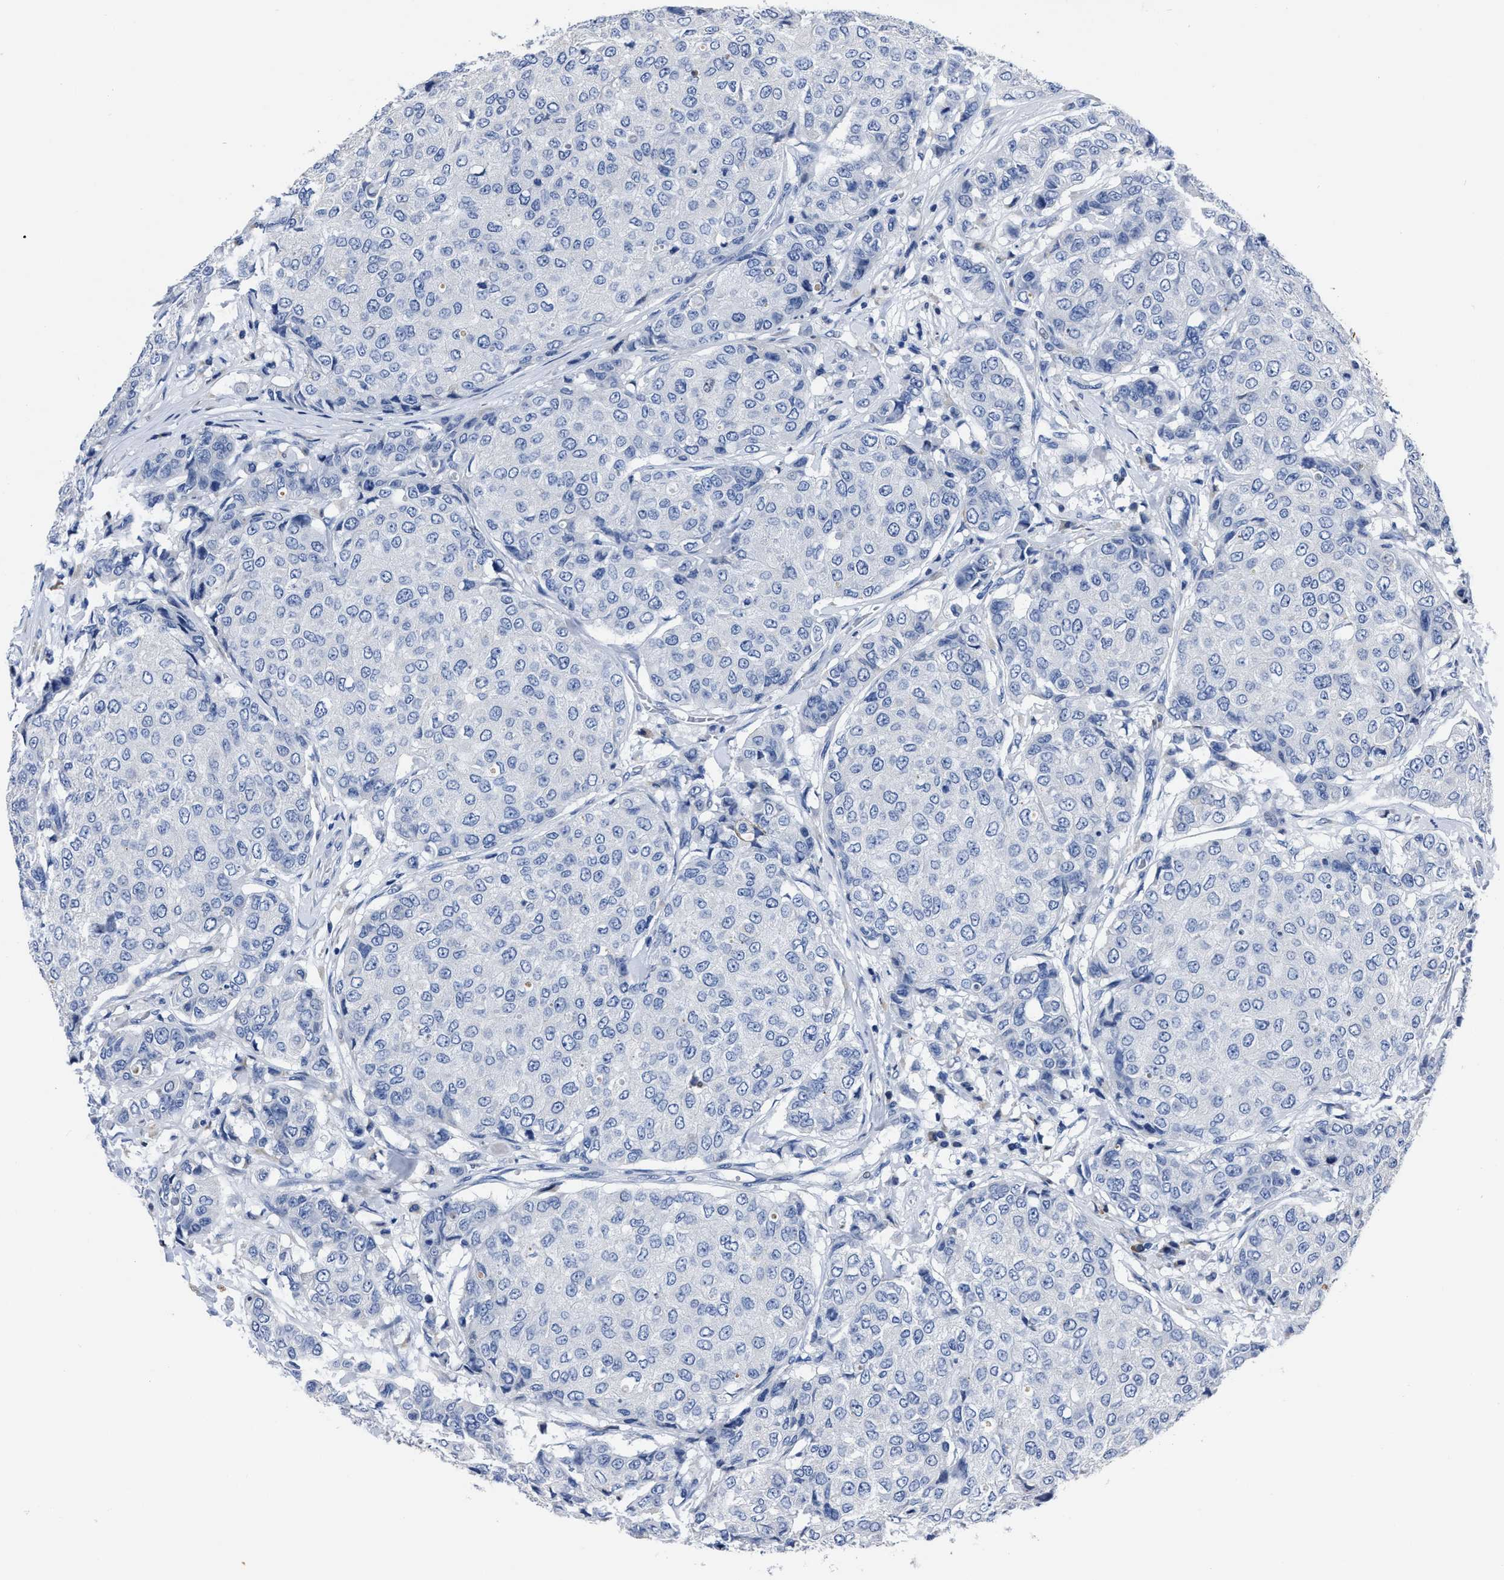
{"staining": {"intensity": "negative", "quantity": "none", "location": "none"}, "tissue": "breast cancer", "cell_type": "Tumor cells", "image_type": "cancer", "snomed": [{"axis": "morphology", "description": "Duct carcinoma"}, {"axis": "topography", "description": "Breast"}], "caption": "Tumor cells show no significant positivity in breast cancer (invasive ductal carcinoma).", "gene": "MOV10L1", "patient": {"sex": "female", "age": 27}}